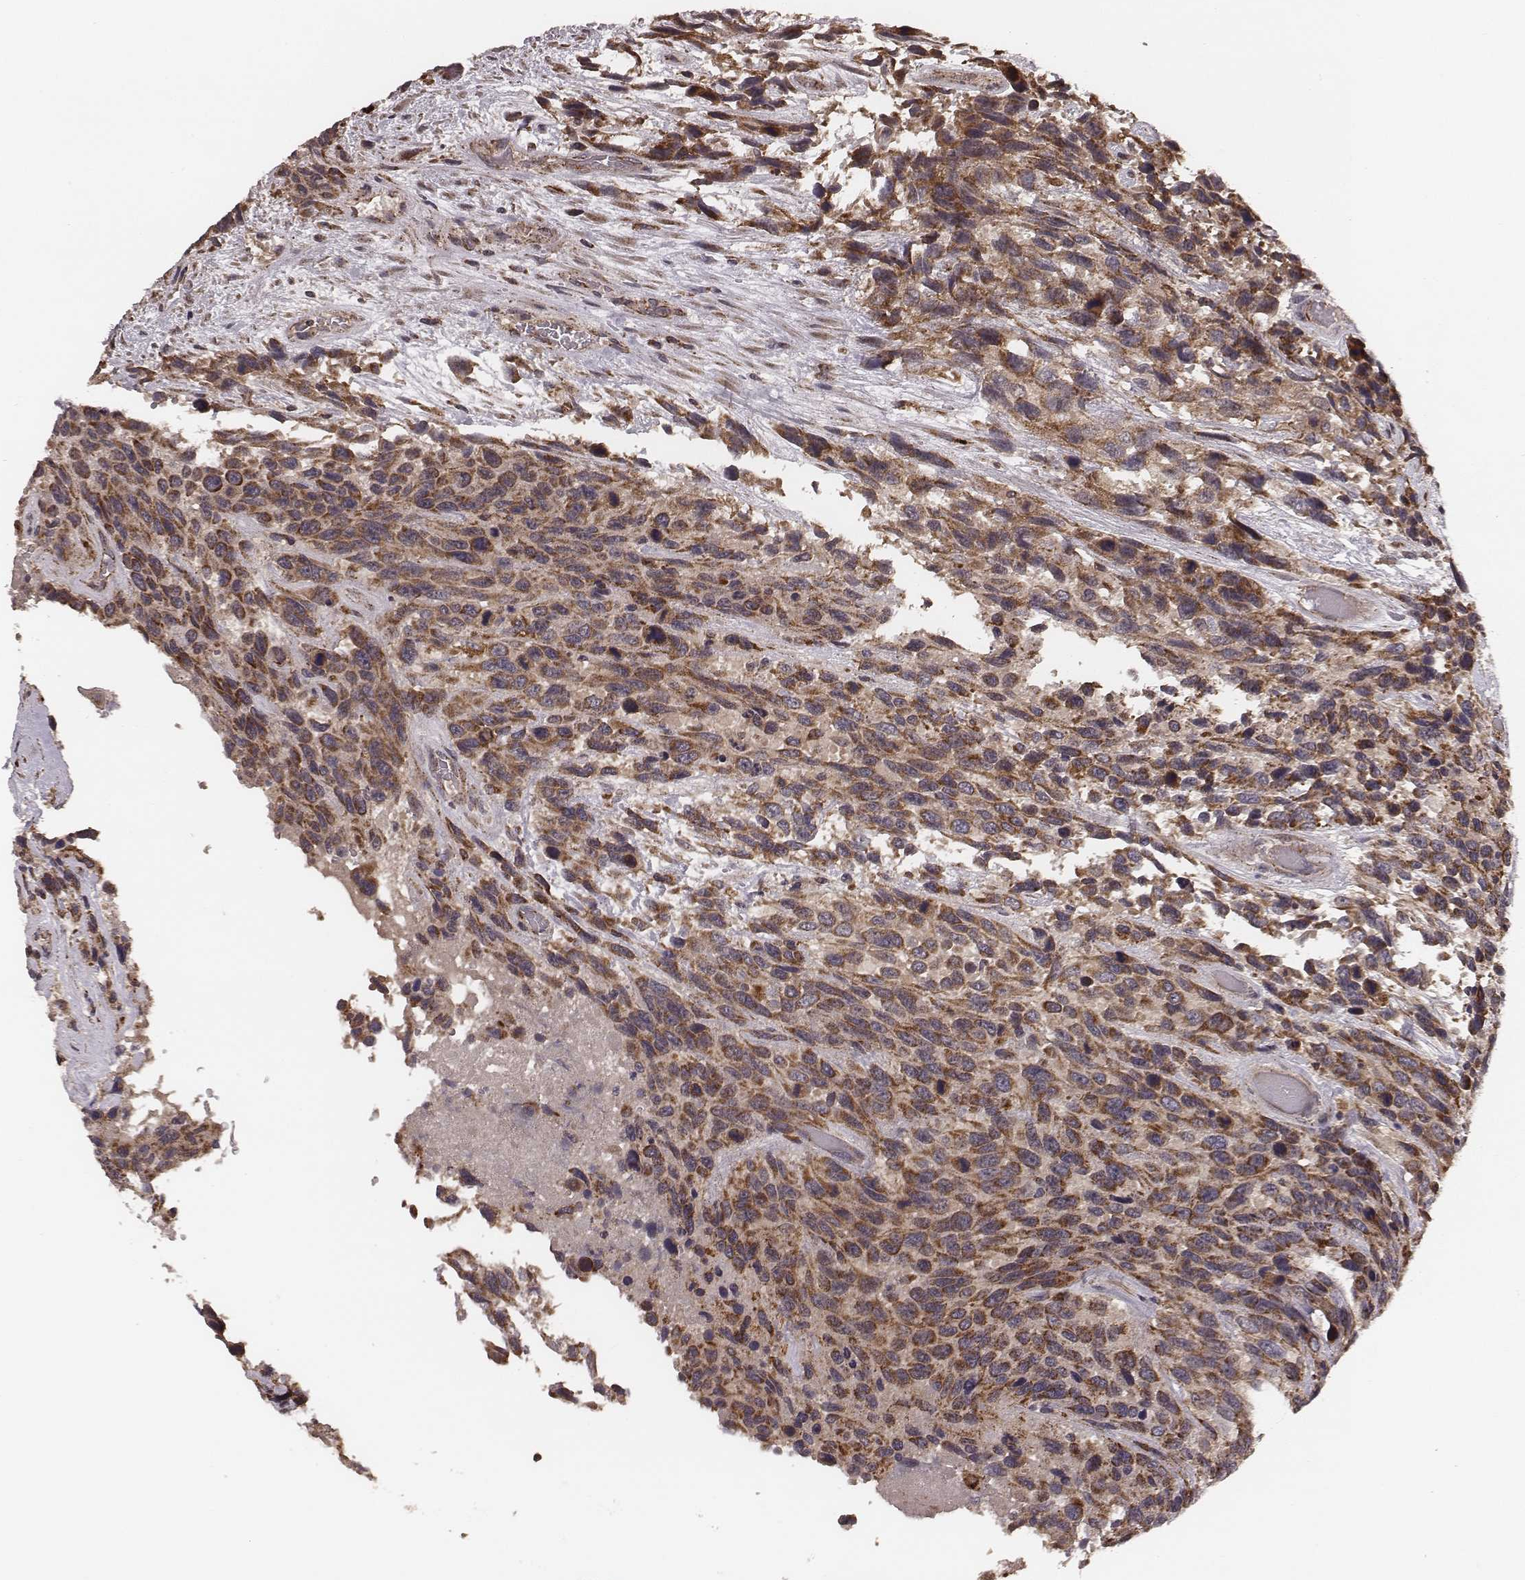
{"staining": {"intensity": "moderate", "quantity": ">75%", "location": "cytoplasmic/membranous"}, "tissue": "urothelial cancer", "cell_type": "Tumor cells", "image_type": "cancer", "snomed": [{"axis": "morphology", "description": "Urothelial carcinoma, High grade"}, {"axis": "topography", "description": "Urinary bladder"}], "caption": "Immunohistochemistry (IHC) staining of high-grade urothelial carcinoma, which demonstrates medium levels of moderate cytoplasmic/membranous expression in about >75% of tumor cells indicating moderate cytoplasmic/membranous protein staining. The staining was performed using DAB (3,3'-diaminobenzidine) (brown) for protein detection and nuclei were counterstained in hematoxylin (blue).", "gene": "ZDHHC21", "patient": {"sex": "female", "age": 70}}